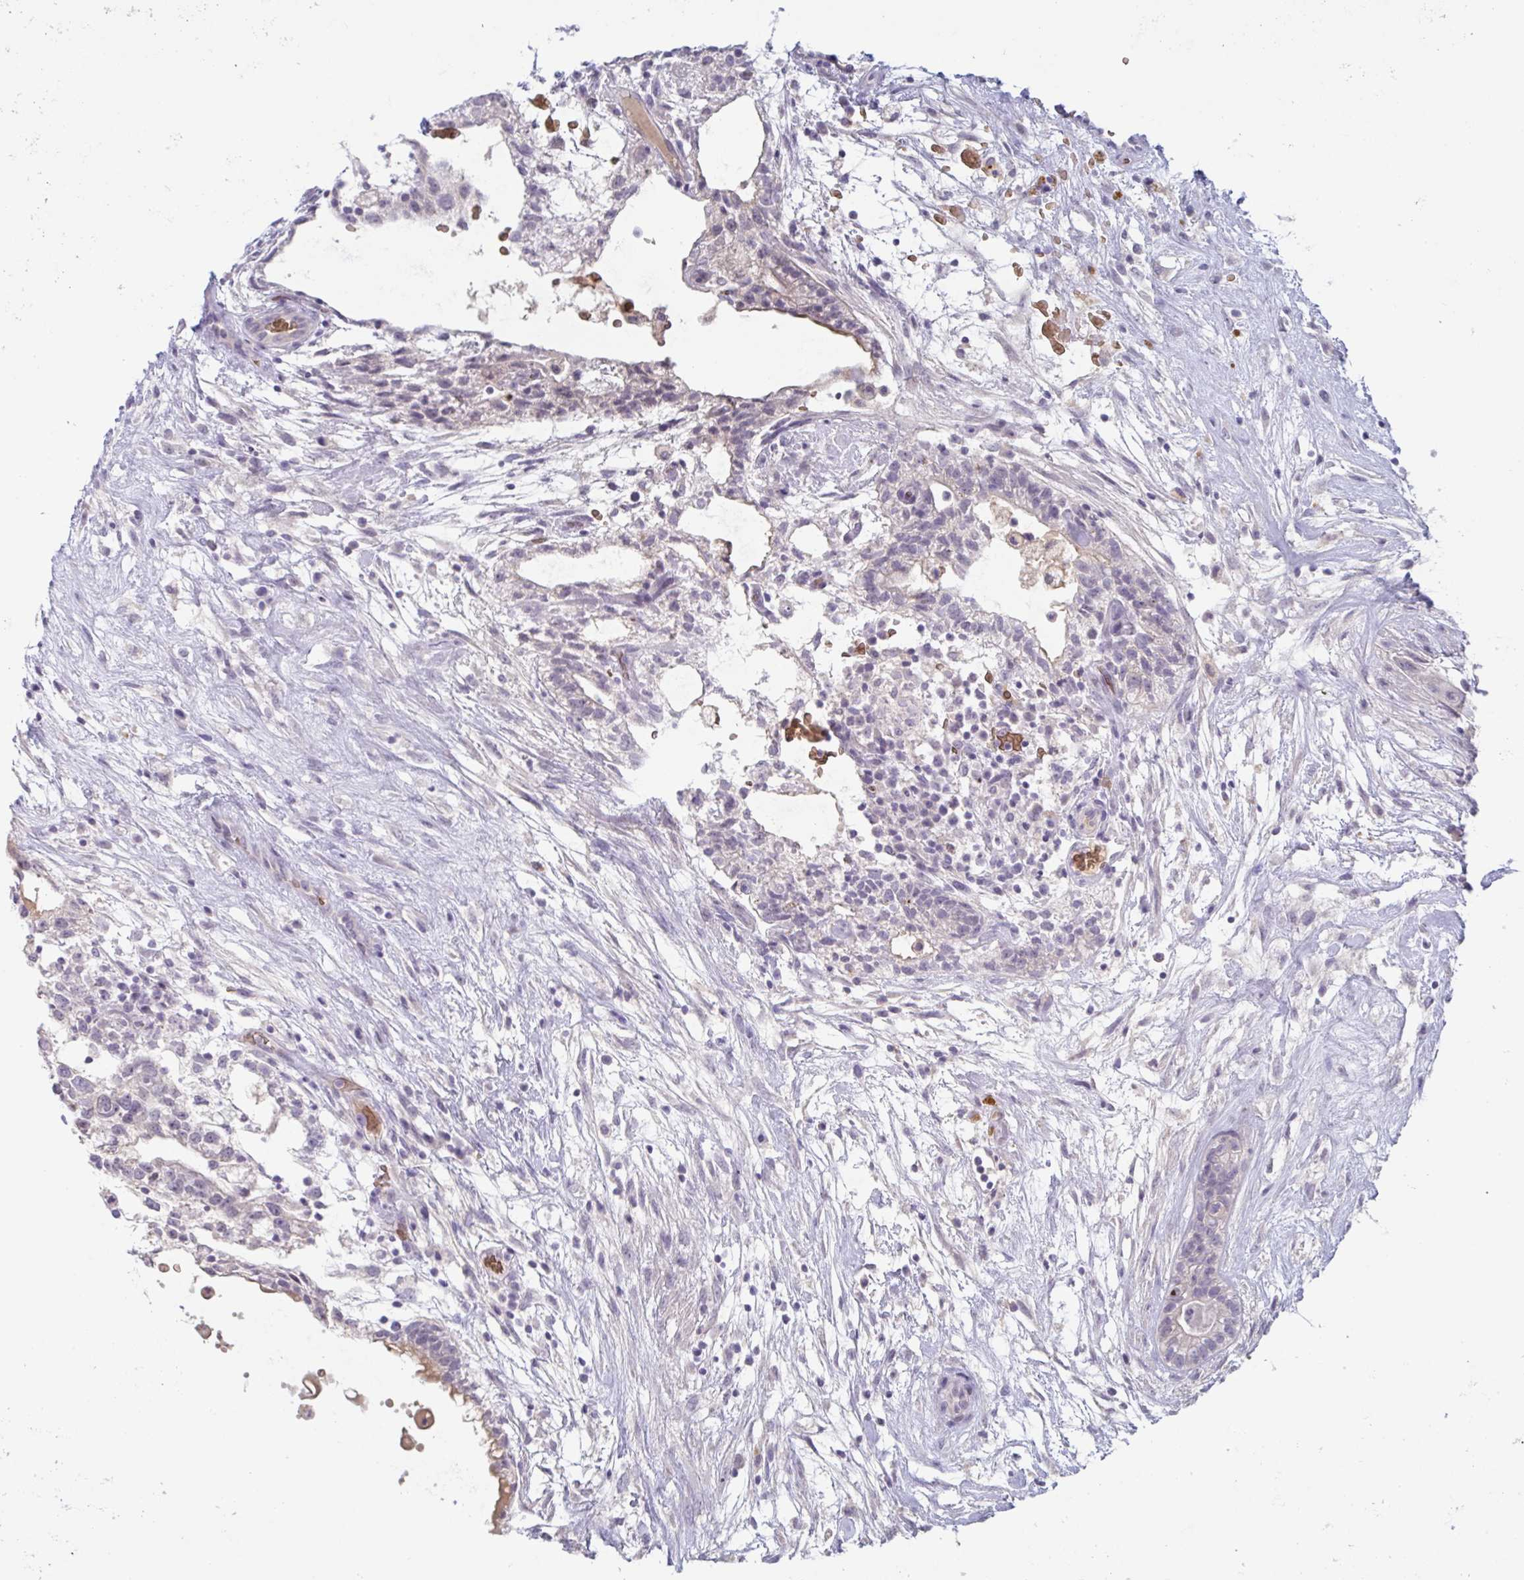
{"staining": {"intensity": "negative", "quantity": "none", "location": "none"}, "tissue": "testis cancer", "cell_type": "Tumor cells", "image_type": "cancer", "snomed": [{"axis": "morphology", "description": "Carcinoma, Embryonal, NOS"}, {"axis": "topography", "description": "Testis"}], "caption": "Micrograph shows no protein staining in tumor cells of testis embryonal carcinoma tissue.", "gene": "RHAG", "patient": {"sex": "male", "age": 32}}